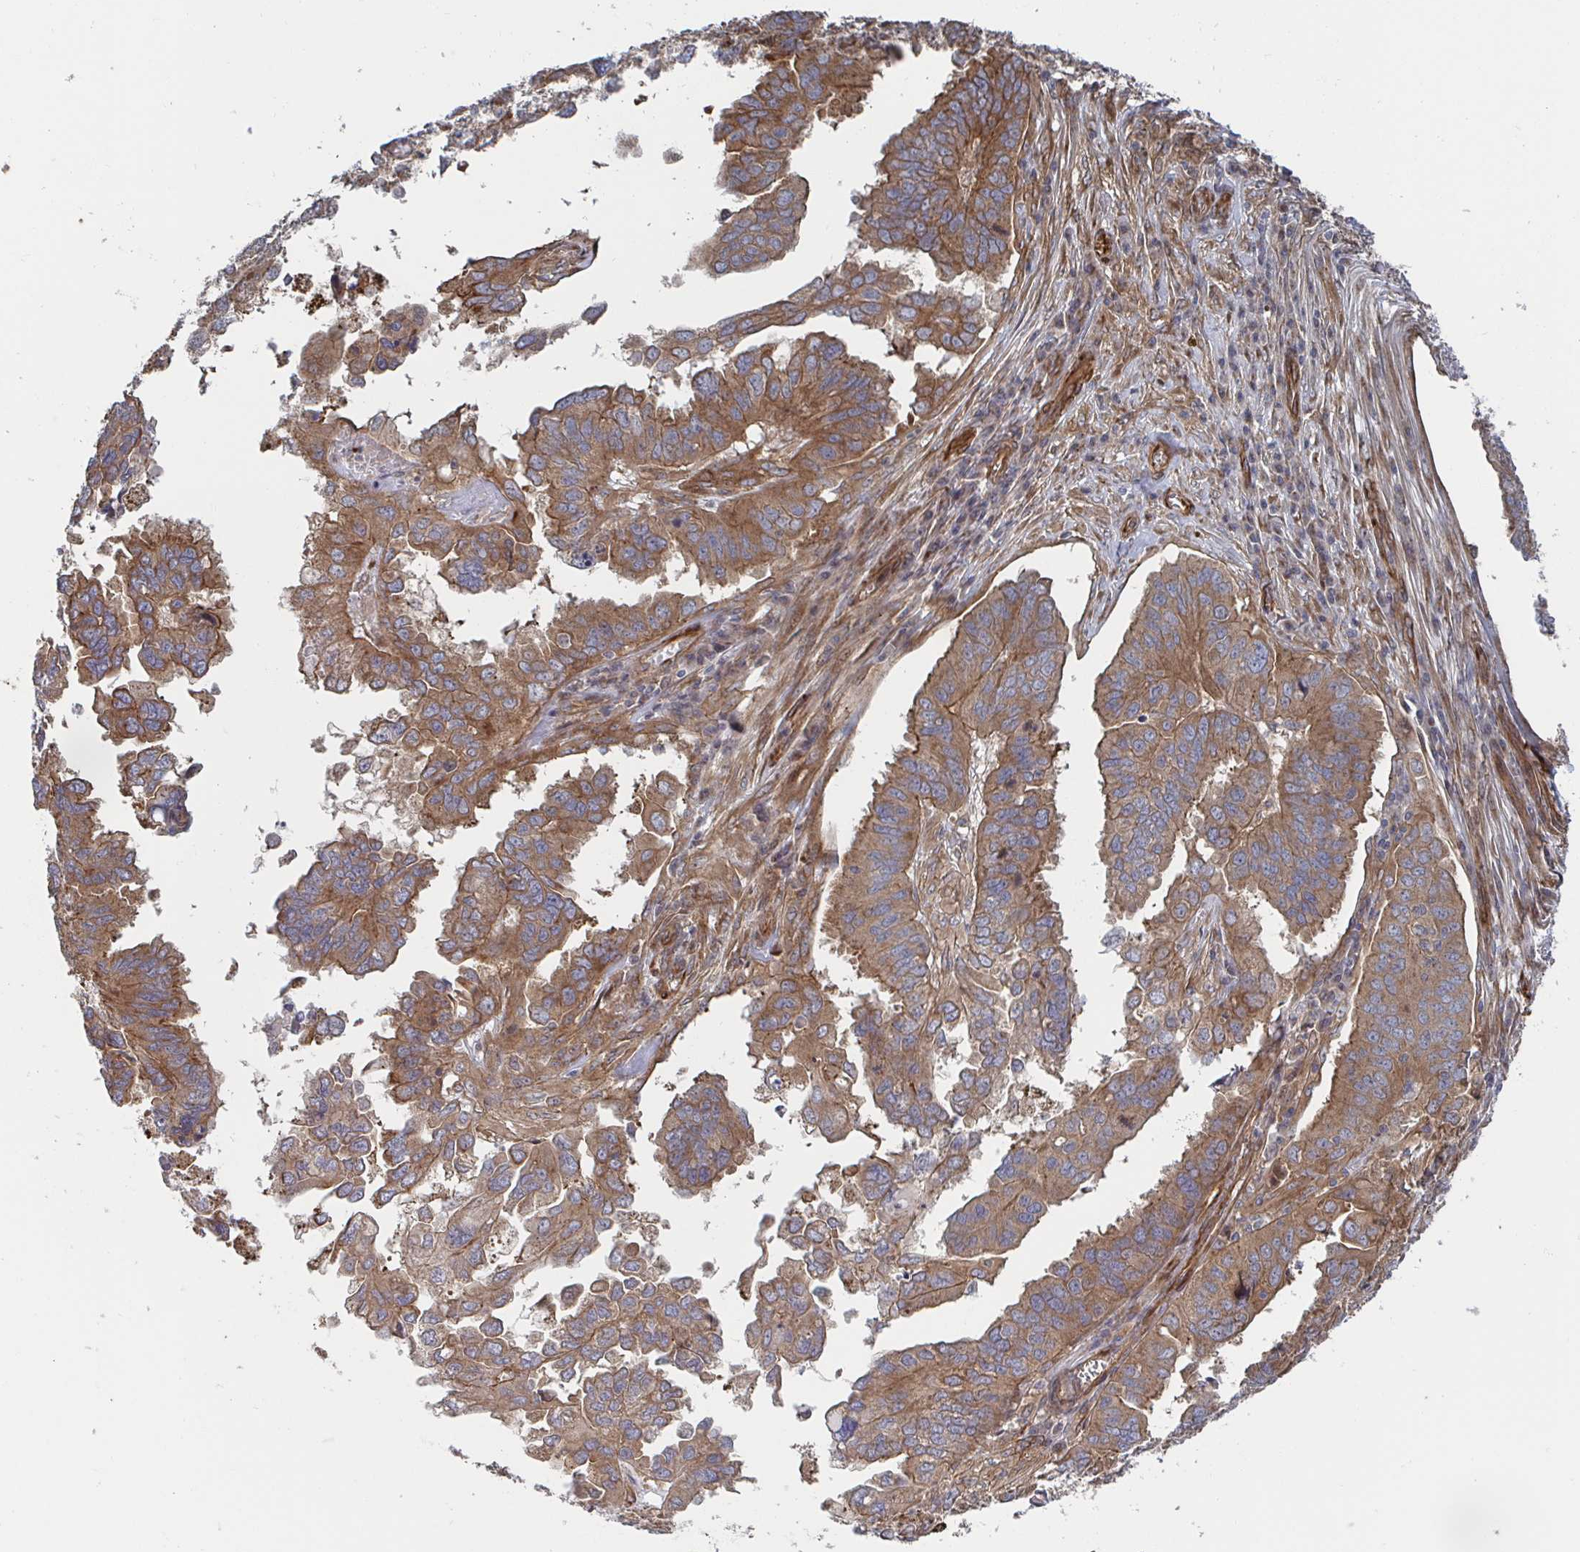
{"staining": {"intensity": "moderate", "quantity": ">75%", "location": "cytoplasmic/membranous"}, "tissue": "ovarian cancer", "cell_type": "Tumor cells", "image_type": "cancer", "snomed": [{"axis": "morphology", "description": "Cystadenocarcinoma, serous, NOS"}, {"axis": "topography", "description": "Ovary"}], "caption": "Immunohistochemistry (IHC) photomicrograph of human ovarian cancer stained for a protein (brown), which demonstrates medium levels of moderate cytoplasmic/membranous positivity in about >75% of tumor cells.", "gene": "DVL3", "patient": {"sex": "female", "age": 79}}